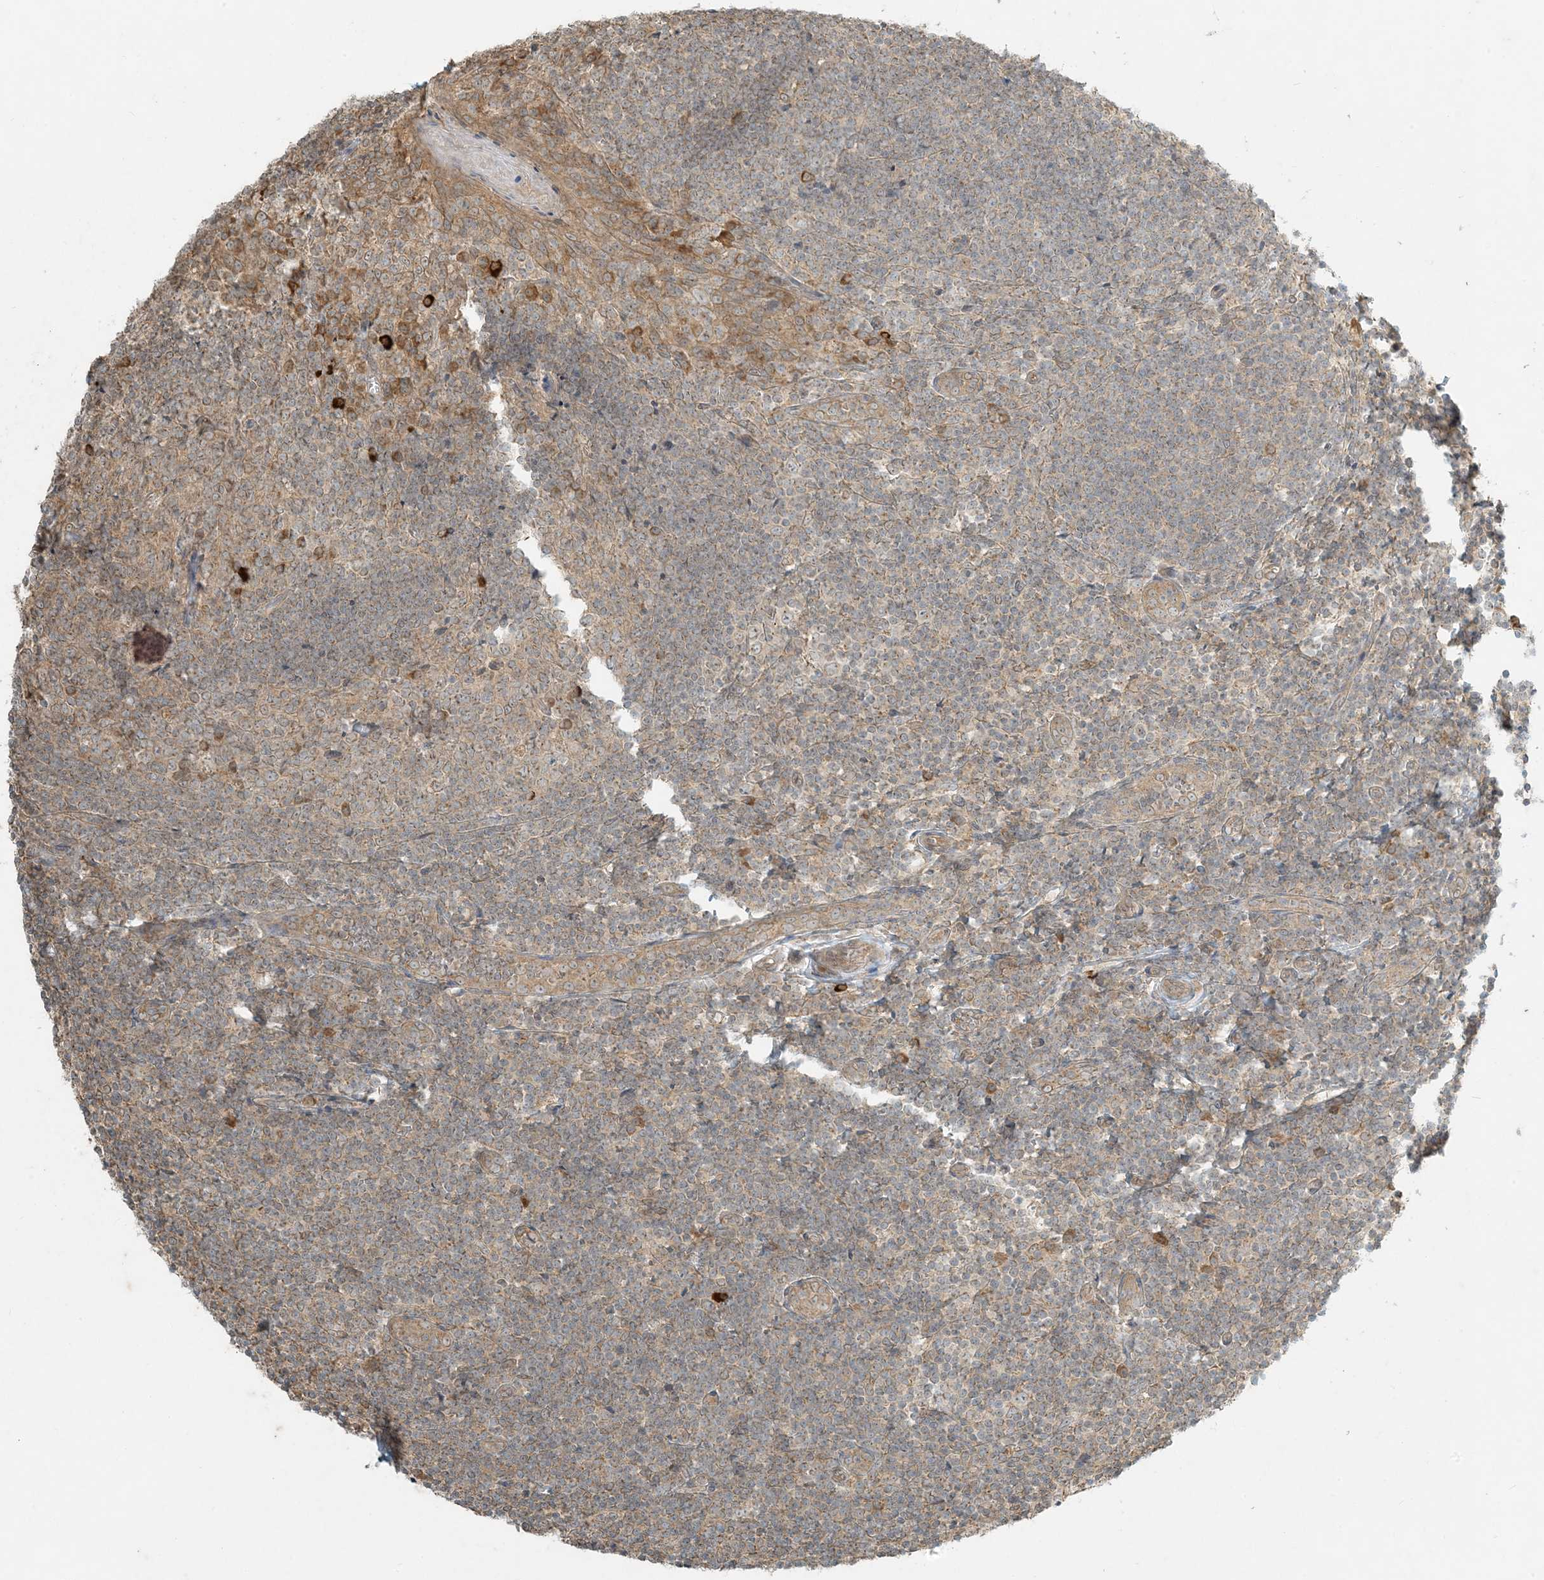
{"staining": {"intensity": "moderate", "quantity": ">75%", "location": "cytoplasmic/membranous"}, "tissue": "tonsil", "cell_type": "Germinal center cells", "image_type": "normal", "snomed": [{"axis": "morphology", "description": "Normal tissue, NOS"}, {"axis": "topography", "description": "Tonsil"}], "caption": "Approximately >75% of germinal center cells in benign human tonsil display moderate cytoplasmic/membranous protein positivity as visualized by brown immunohistochemical staining.", "gene": "MCOLN1", "patient": {"sex": "male", "age": 27}}